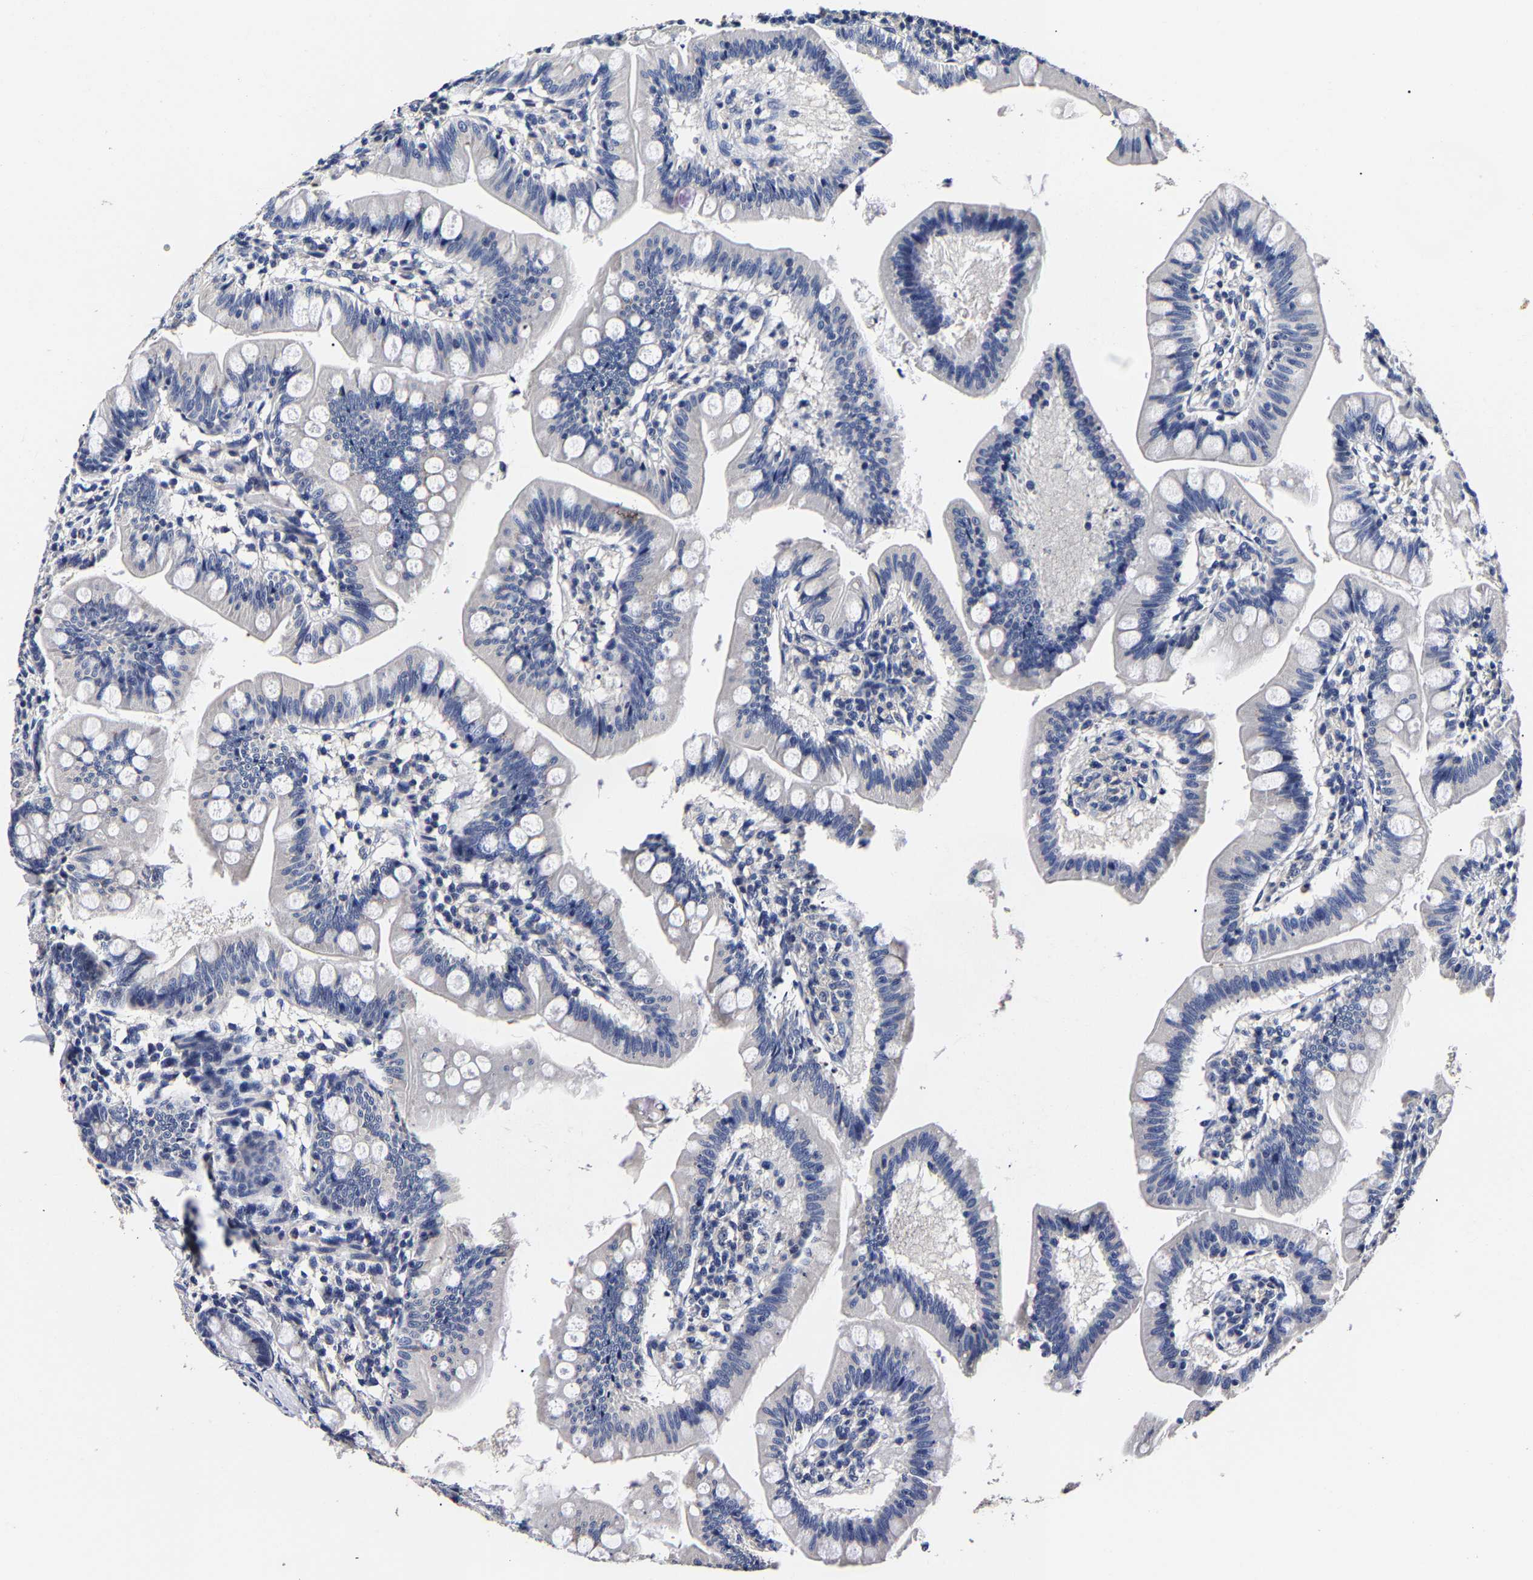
{"staining": {"intensity": "negative", "quantity": "none", "location": "none"}, "tissue": "small intestine", "cell_type": "Glandular cells", "image_type": "normal", "snomed": [{"axis": "morphology", "description": "Normal tissue, NOS"}, {"axis": "topography", "description": "Small intestine"}], "caption": "This photomicrograph is of benign small intestine stained with immunohistochemistry (IHC) to label a protein in brown with the nuclei are counter-stained blue. There is no expression in glandular cells. (Brightfield microscopy of DAB (3,3'-diaminobenzidine) immunohistochemistry at high magnification).", "gene": "AKAP4", "patient": {"sex": "male", "age": 7}}